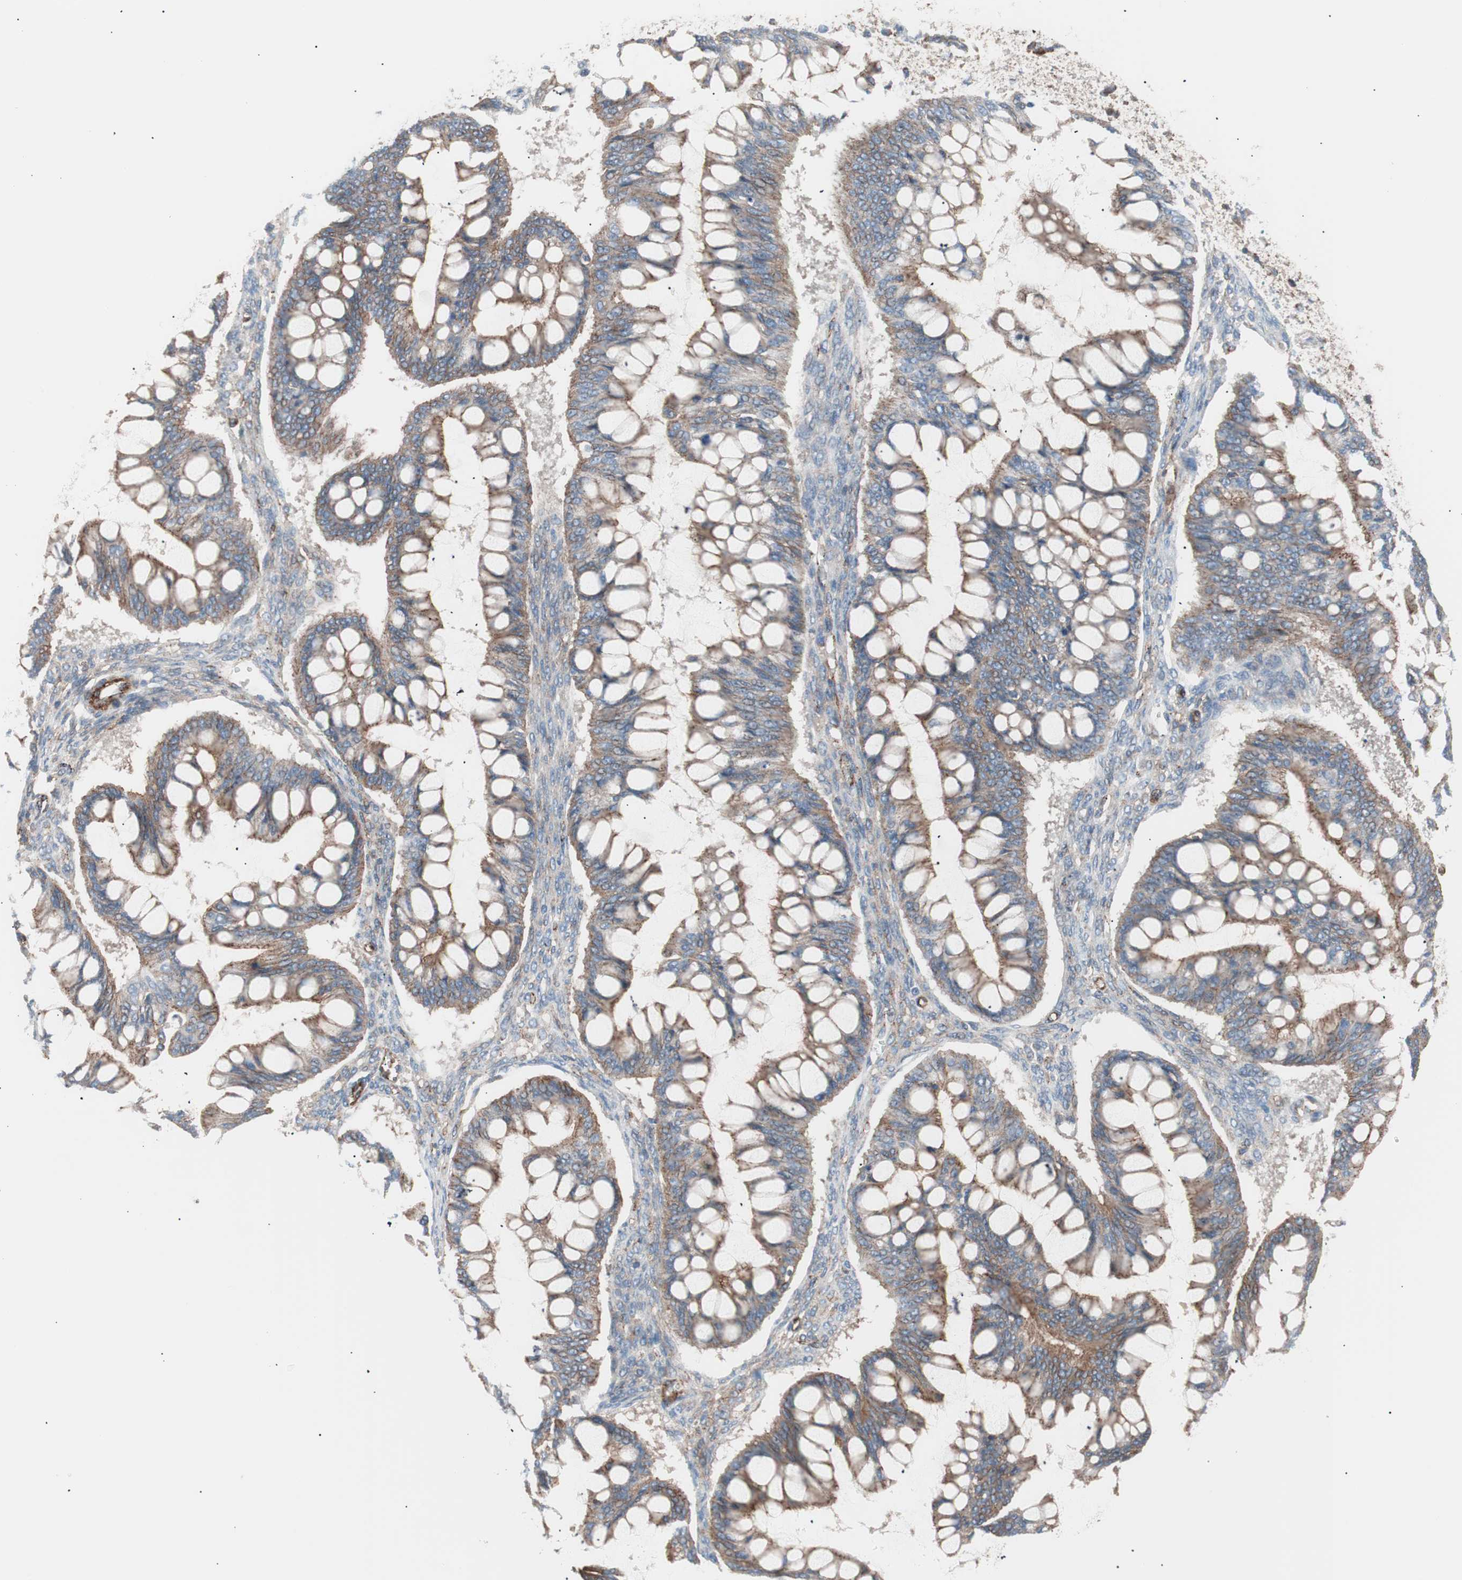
{"staining": {"intensity": "weak", "quantity": ">75%", "location": "cytoplasmic/membranous"}, "tissue": "ovarian cancer", "cell_type": "Tumor cells", "image_type": "cancer", "snomed": [{"axis": "morphology", "description": "Cystadenocarcinoma, mucinous, NOS"}, {"axis": "topography", "description": "Ovary"}], "caption": "The micrograph exhibits staining of ovarian mucinous cystadenocarcinoma, revealing weak cytoplasmic/membranous protein positivity (brown color) within tumor cells. (DAB = brown stain, brightfield microscopy at high magnification).", "gene": "FLOT2", "patient": {"sex": "female", "age": 73}}